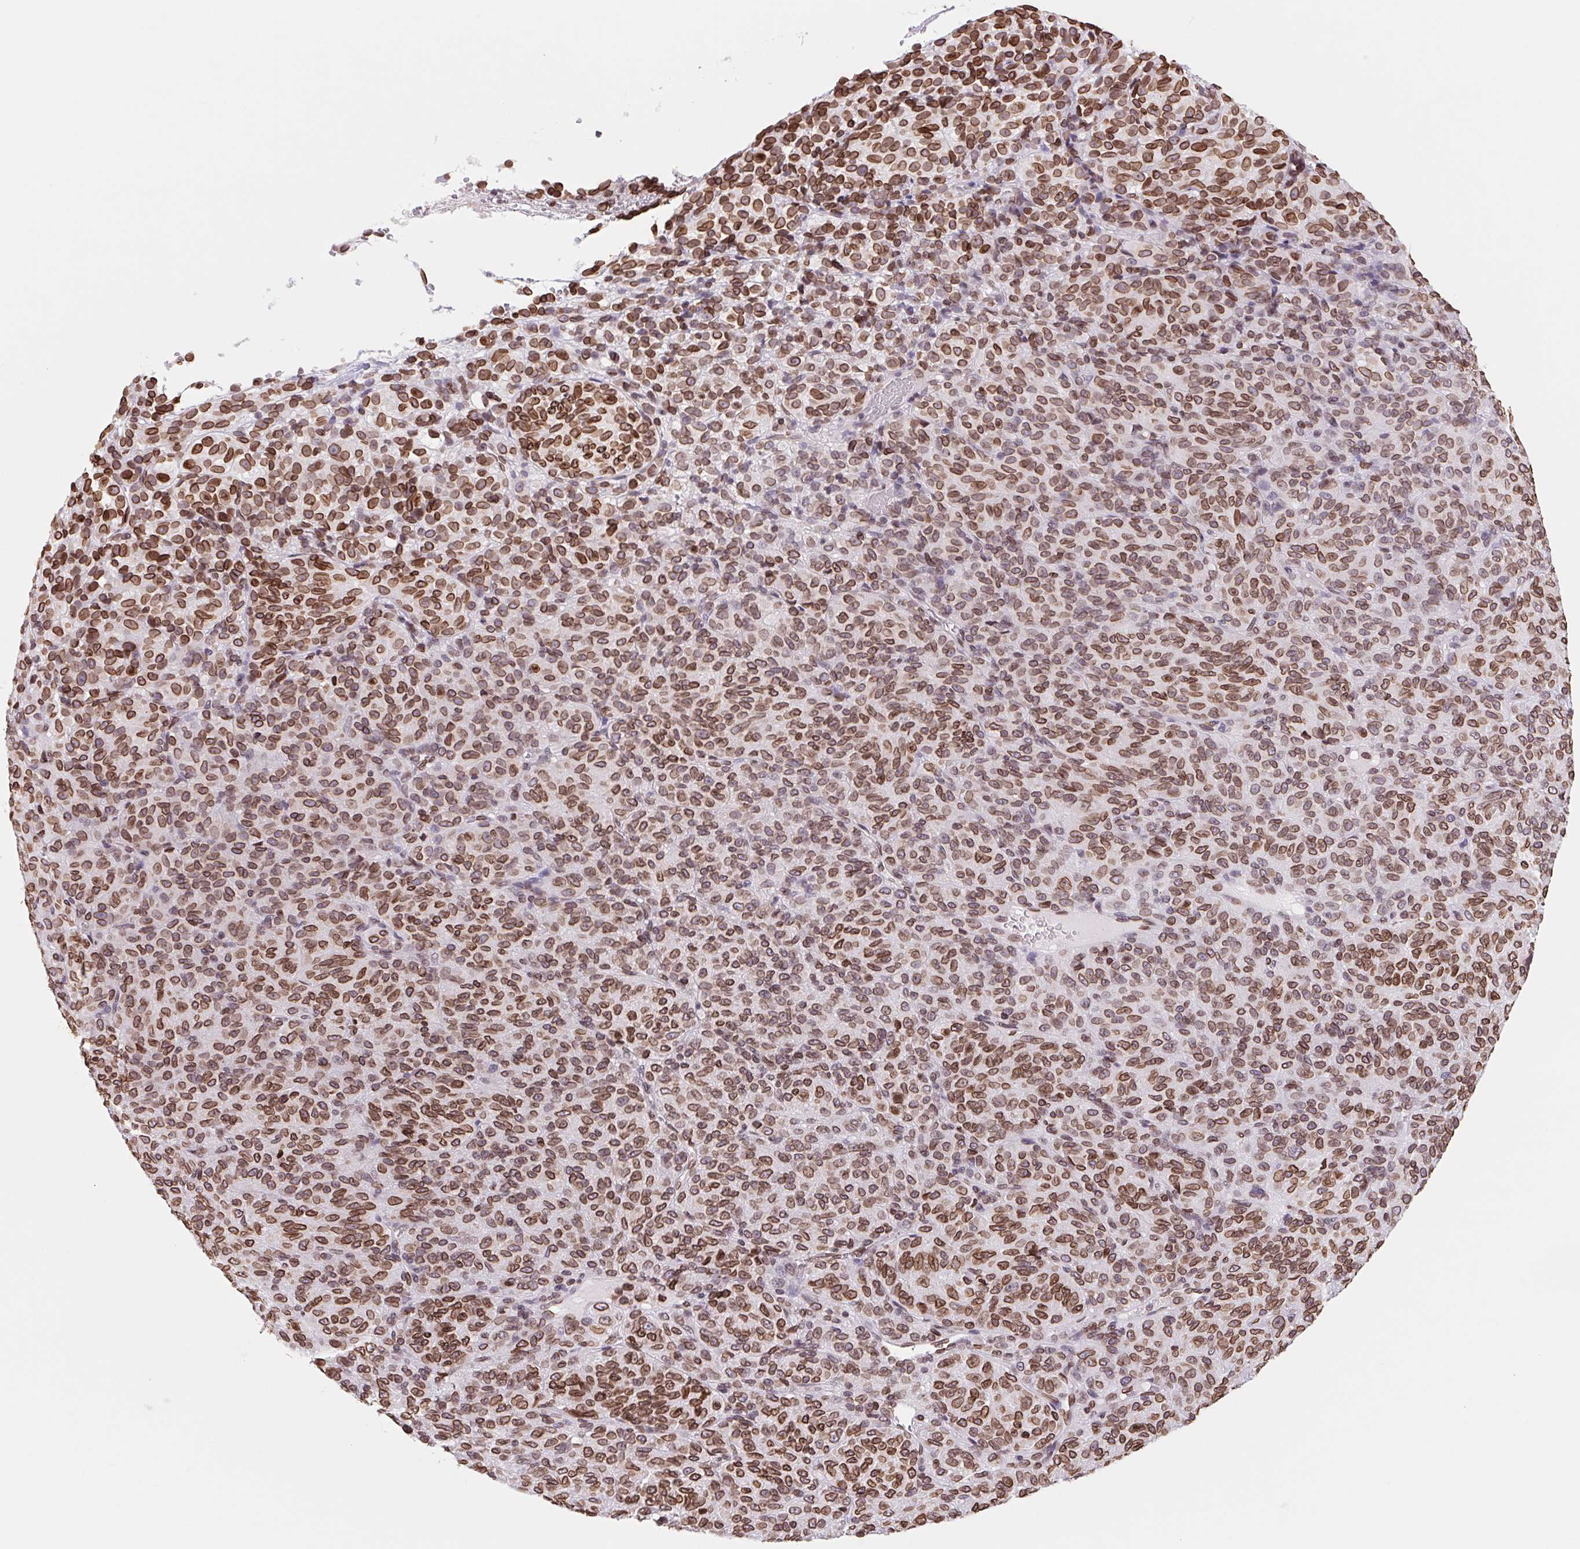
{"staining": {"intensity": "strong", "quantity": ">75%", "location": "cytoplasmic/membranous,nuclear"}, "tissue": "melanoma", "cell_type": "Tumor cells", "image_type": "cancer", "snomed": [{"axis": "morphology", "description": "Malignant melanoma, Metastatic site"}, {"axis": "topography", "description": "Brain"}], "caption": "Tumor cells reveal high levels of strong cytoplasmic/membranous and nuclear expression in approximately >75% of cells in human malignant melanoma (metastatic site).", "gene": "LMNB2", "patient": {"sex": "female", "age": 56}}